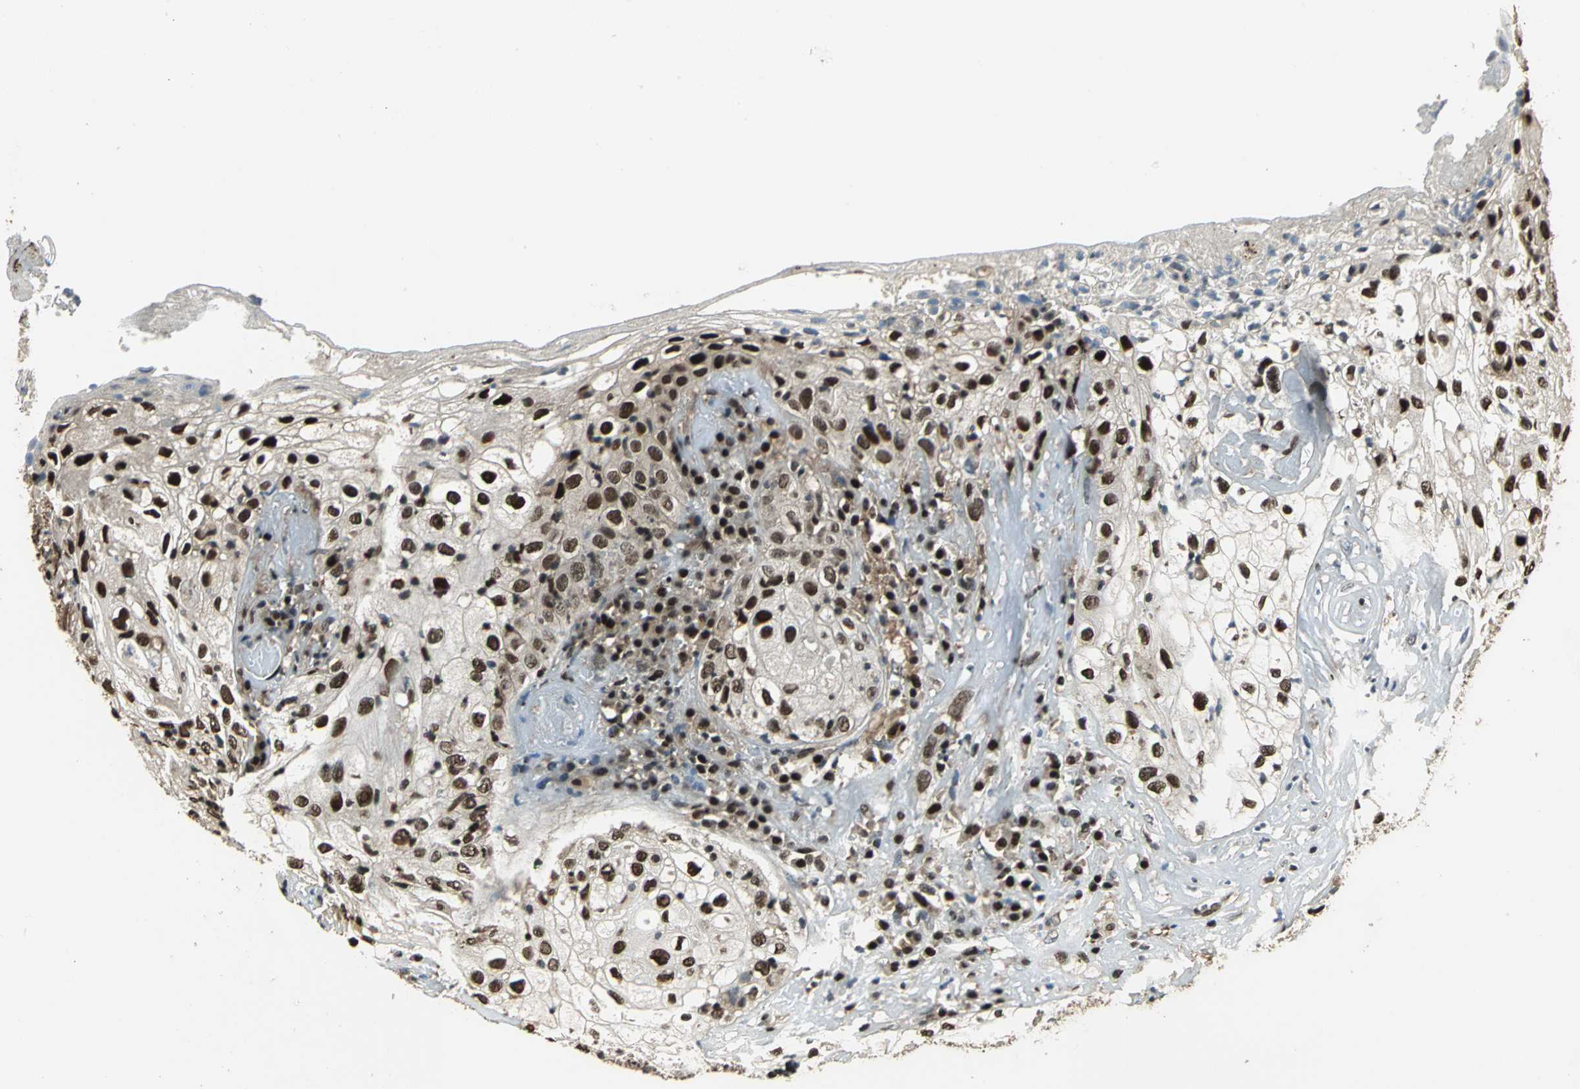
{"staining": {"intensity": "moderate", "quantity": ">75%", "location": "nuclear"}, "tissue": "skin cancer", "cell_type": "Tumor cells", "image_type": "cancer", "snomed": [{"axis": "morphology", "description": "Squamous cell carcinoma, NOS"}, {"axis": "topography", "description": "Skin"}], "caption": "Skin cancer (squamous cell carcinoma) tissue demonstrates moderate nuclear staining in approximately >75% of tumor cells", "gene": "MIS18BP1", "patient": {"sex": "male", "age": 65}}